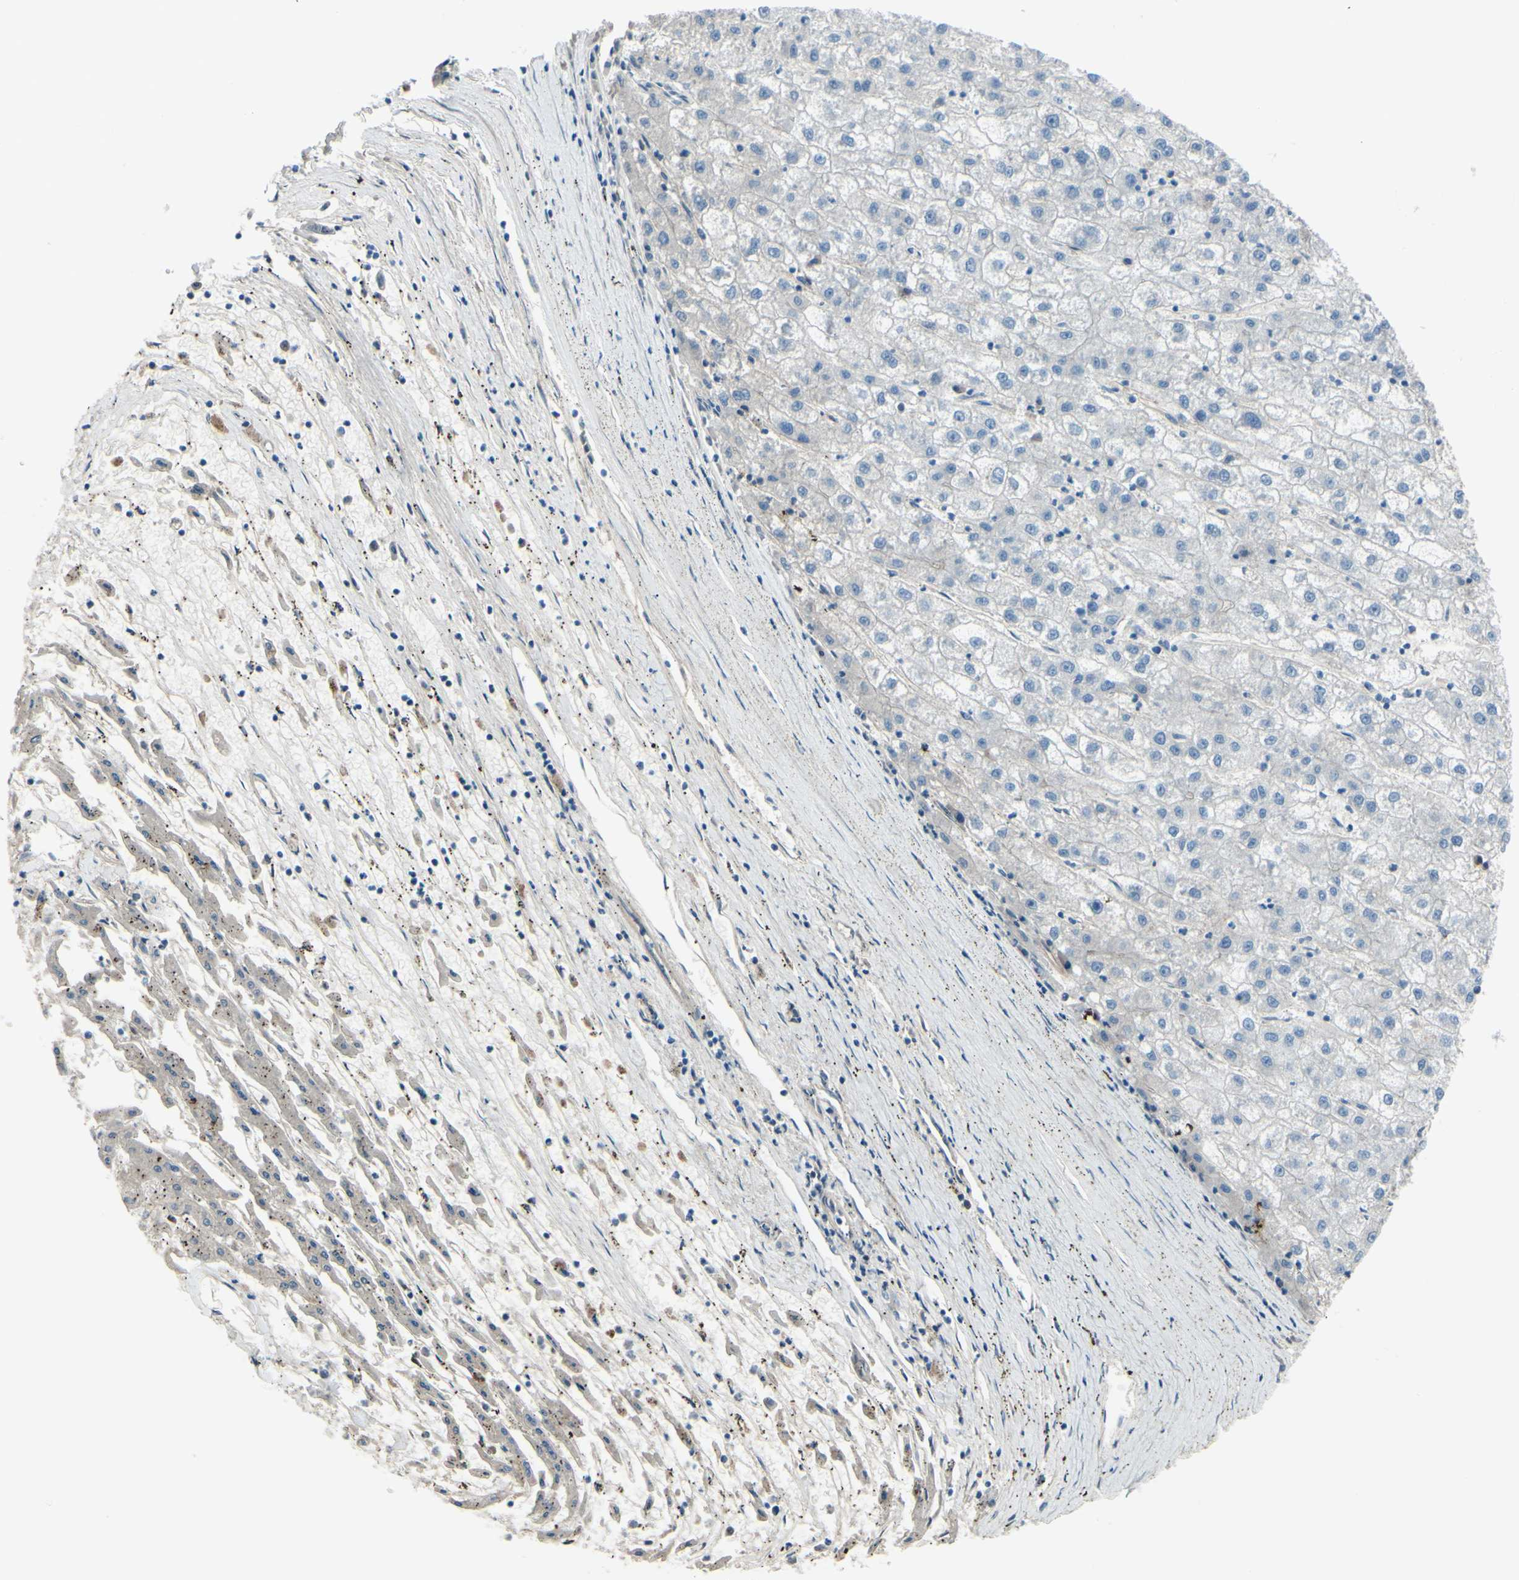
{"staining": {"intensity": "weak", "quantity": ">75%", "location": "cytoplasmic/membranous"}, "tissue": "liver cancer", "cell_type": "Tumor cells", "image_type": "cancer", "snomed": [{"axis": "morphology", "description": "Carcinoma, Hepatocellular, NOS"}, {"axis": "topography", "description": "Liver"}], "caption": "This histopathology image demonstrates hepatocellular carcinoma (liver) stained with immunohistochemistry to label a protein in brown. The cytoplasmic/membranous of tumor cells show weak positivity for the protein. Nuclei are counter-stained blue.", "gene": "PCDHGA2", "patient": {"sex": "male", "age": 72}}